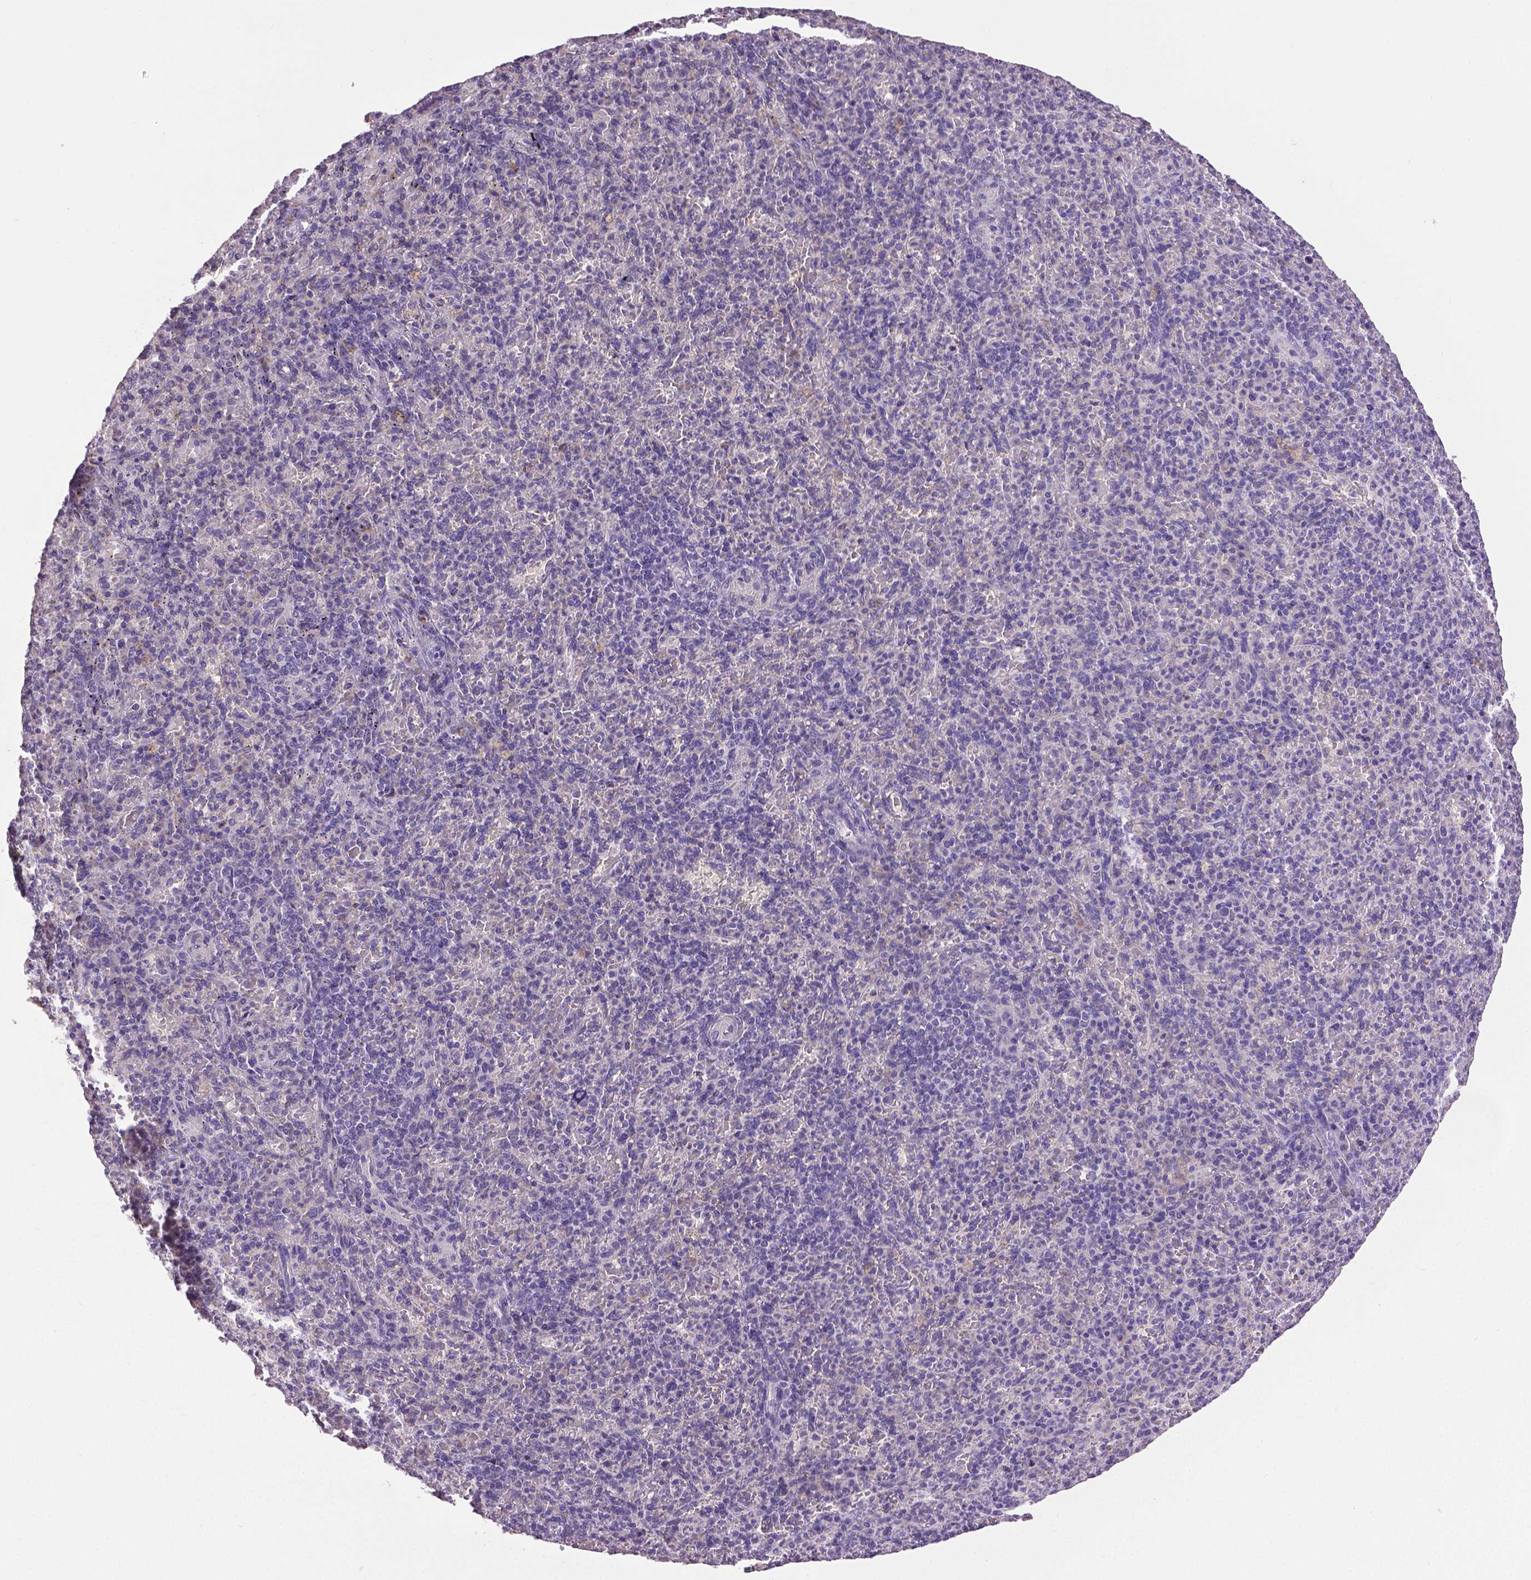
{"staining": {"intensity": "negative", "quantity": "none", "location": "none"}, "tissue": "spleen", "cell_type": "Cells in red pulp", "image_type": "normal", "snomed": [{"axis": "morphology", "description": "Normal tissue, NOS"}, {"axis": "topography", "description": "Spleen"}], "caption": "Cells in red pulp show no significant staining in unremarkable spleen.", "gene": "CPM", "patient": {"sex": "female", "age": 74}}